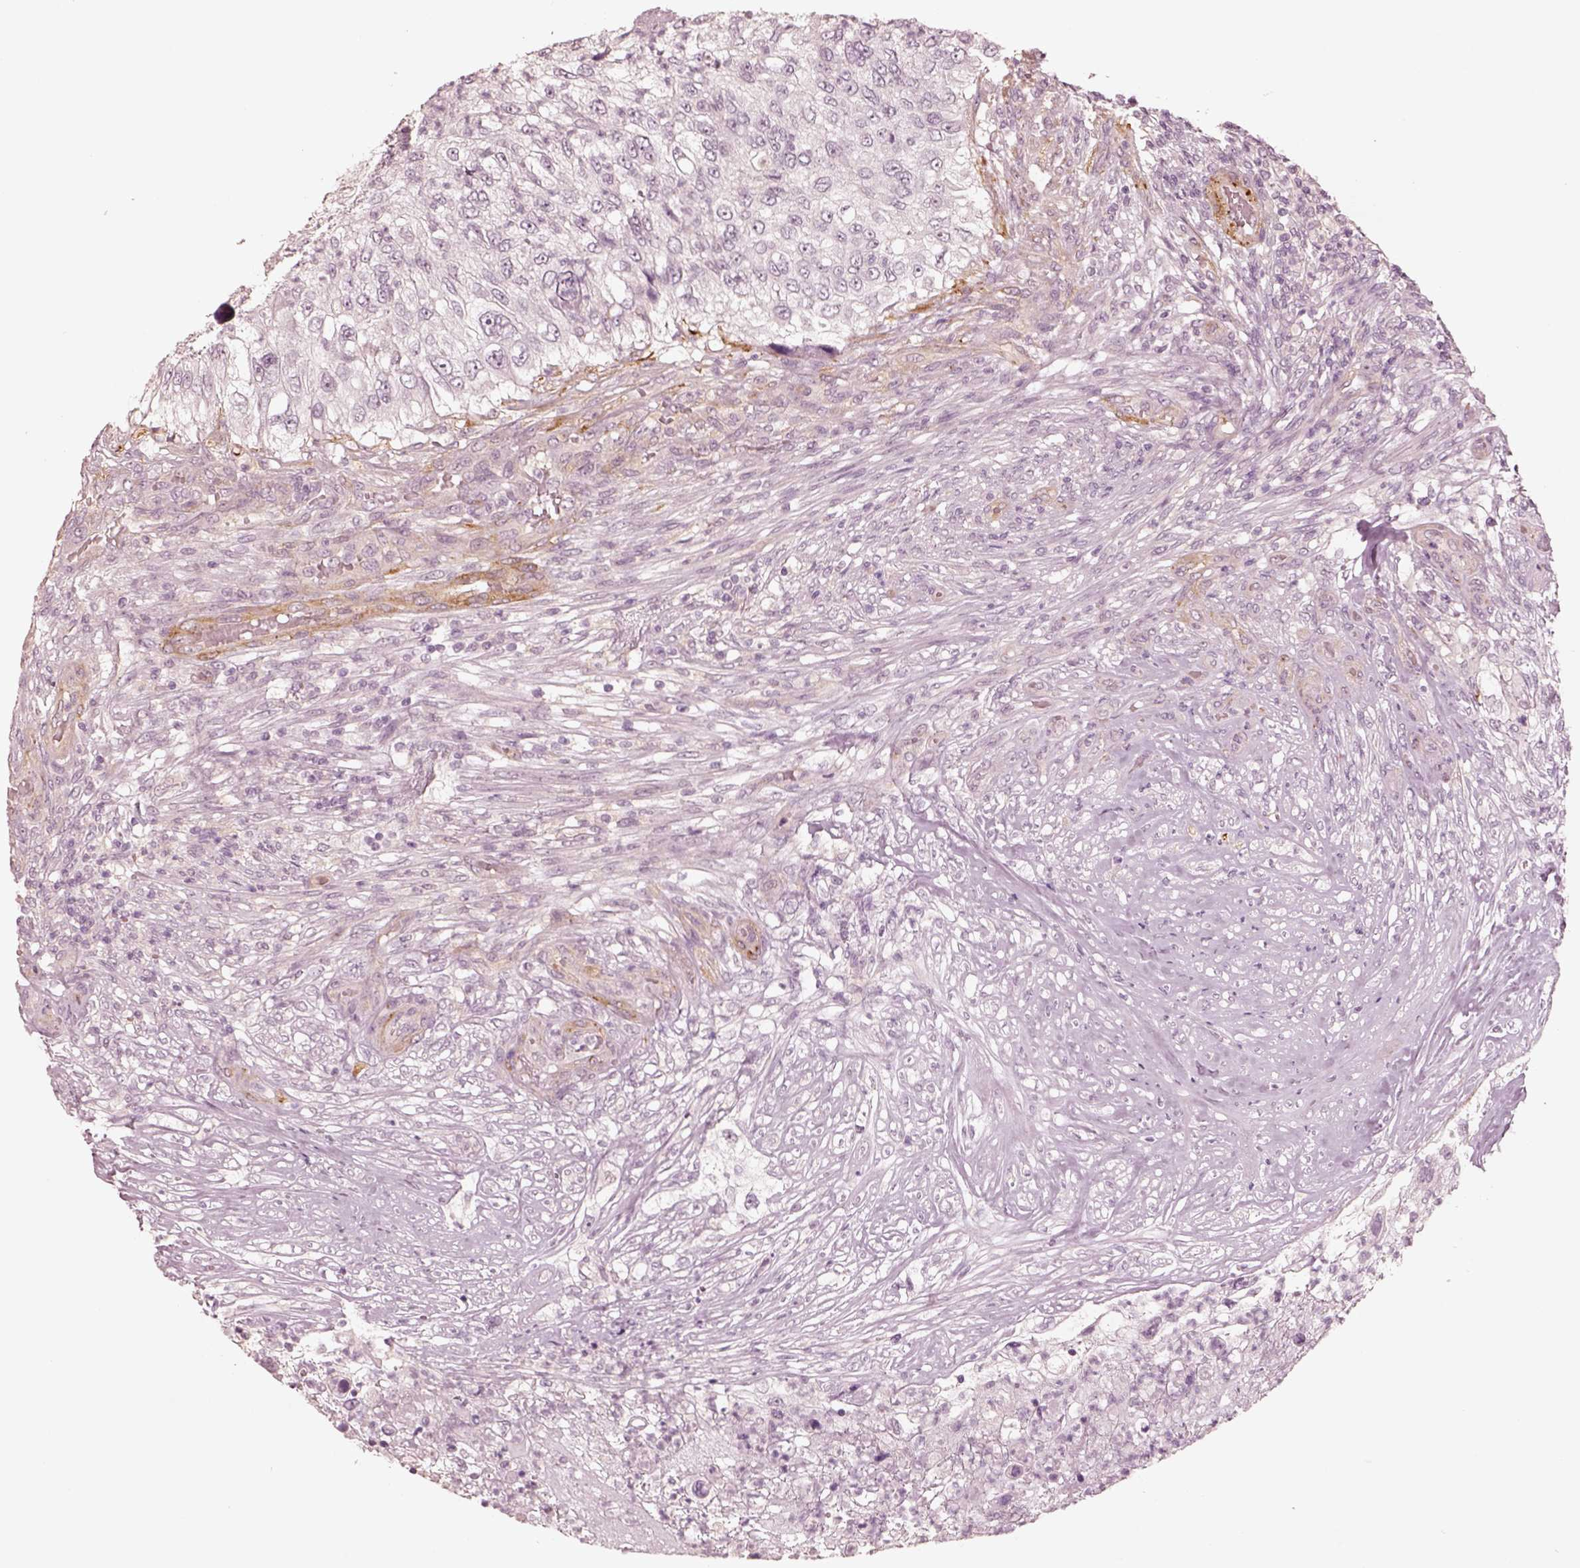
{"staining": {"intensity": "negative", "quantity": "none", "location": "none"}, "tissue": "urothelial cancer", "cell_type": "Tumor cells", "image_type": "cancer", "snomed": [{"axis": "morphology", "description": "Urothelial carcinoma, High grade"}, {"axis": "topography", "description": "Urinary bladder"}], "caption": "Photomicrograph shows no significant protein staining in tumor cells of urothelial cancer.", "gene": "DNAAF9", "patient": {"sex": "female", "age": 60}}